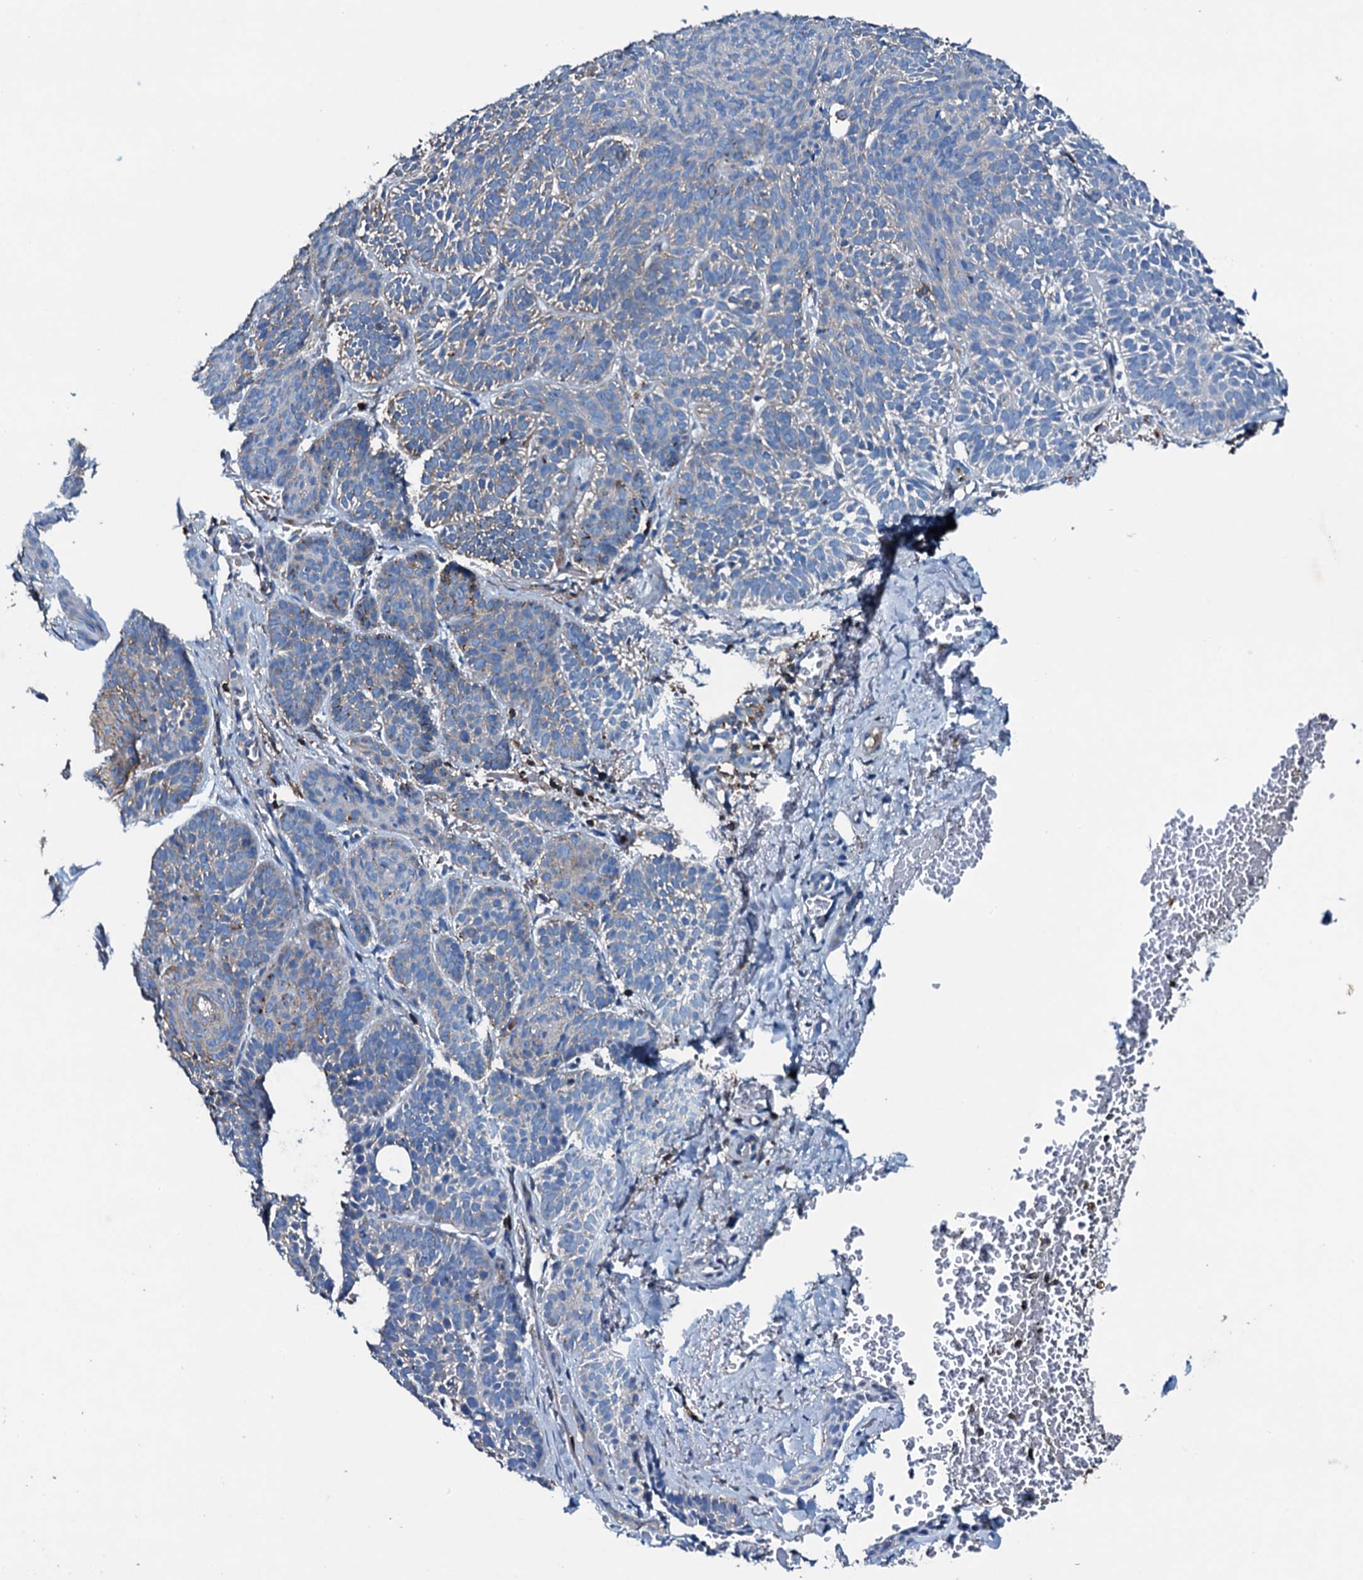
{"staining": {"intensity": "weak", "quantity": "<25%", "location": "cytoplasmic/membranous"}, "tissue": "skin cancer", "cell_type": "Tumor cells", "image_type": "cancer", "snomed": [{"axis": "morphology", "description": "Basal cell carcinoma"}, {"axis": "topography", "description": "Skin"}], "caption": "A micrograph of basal cell carcinoma (skin) stained for a protein shows no brown staining in tumor cells.", "gene": "MS4A4E", "patient": {"sex": "male", "age": 85}}